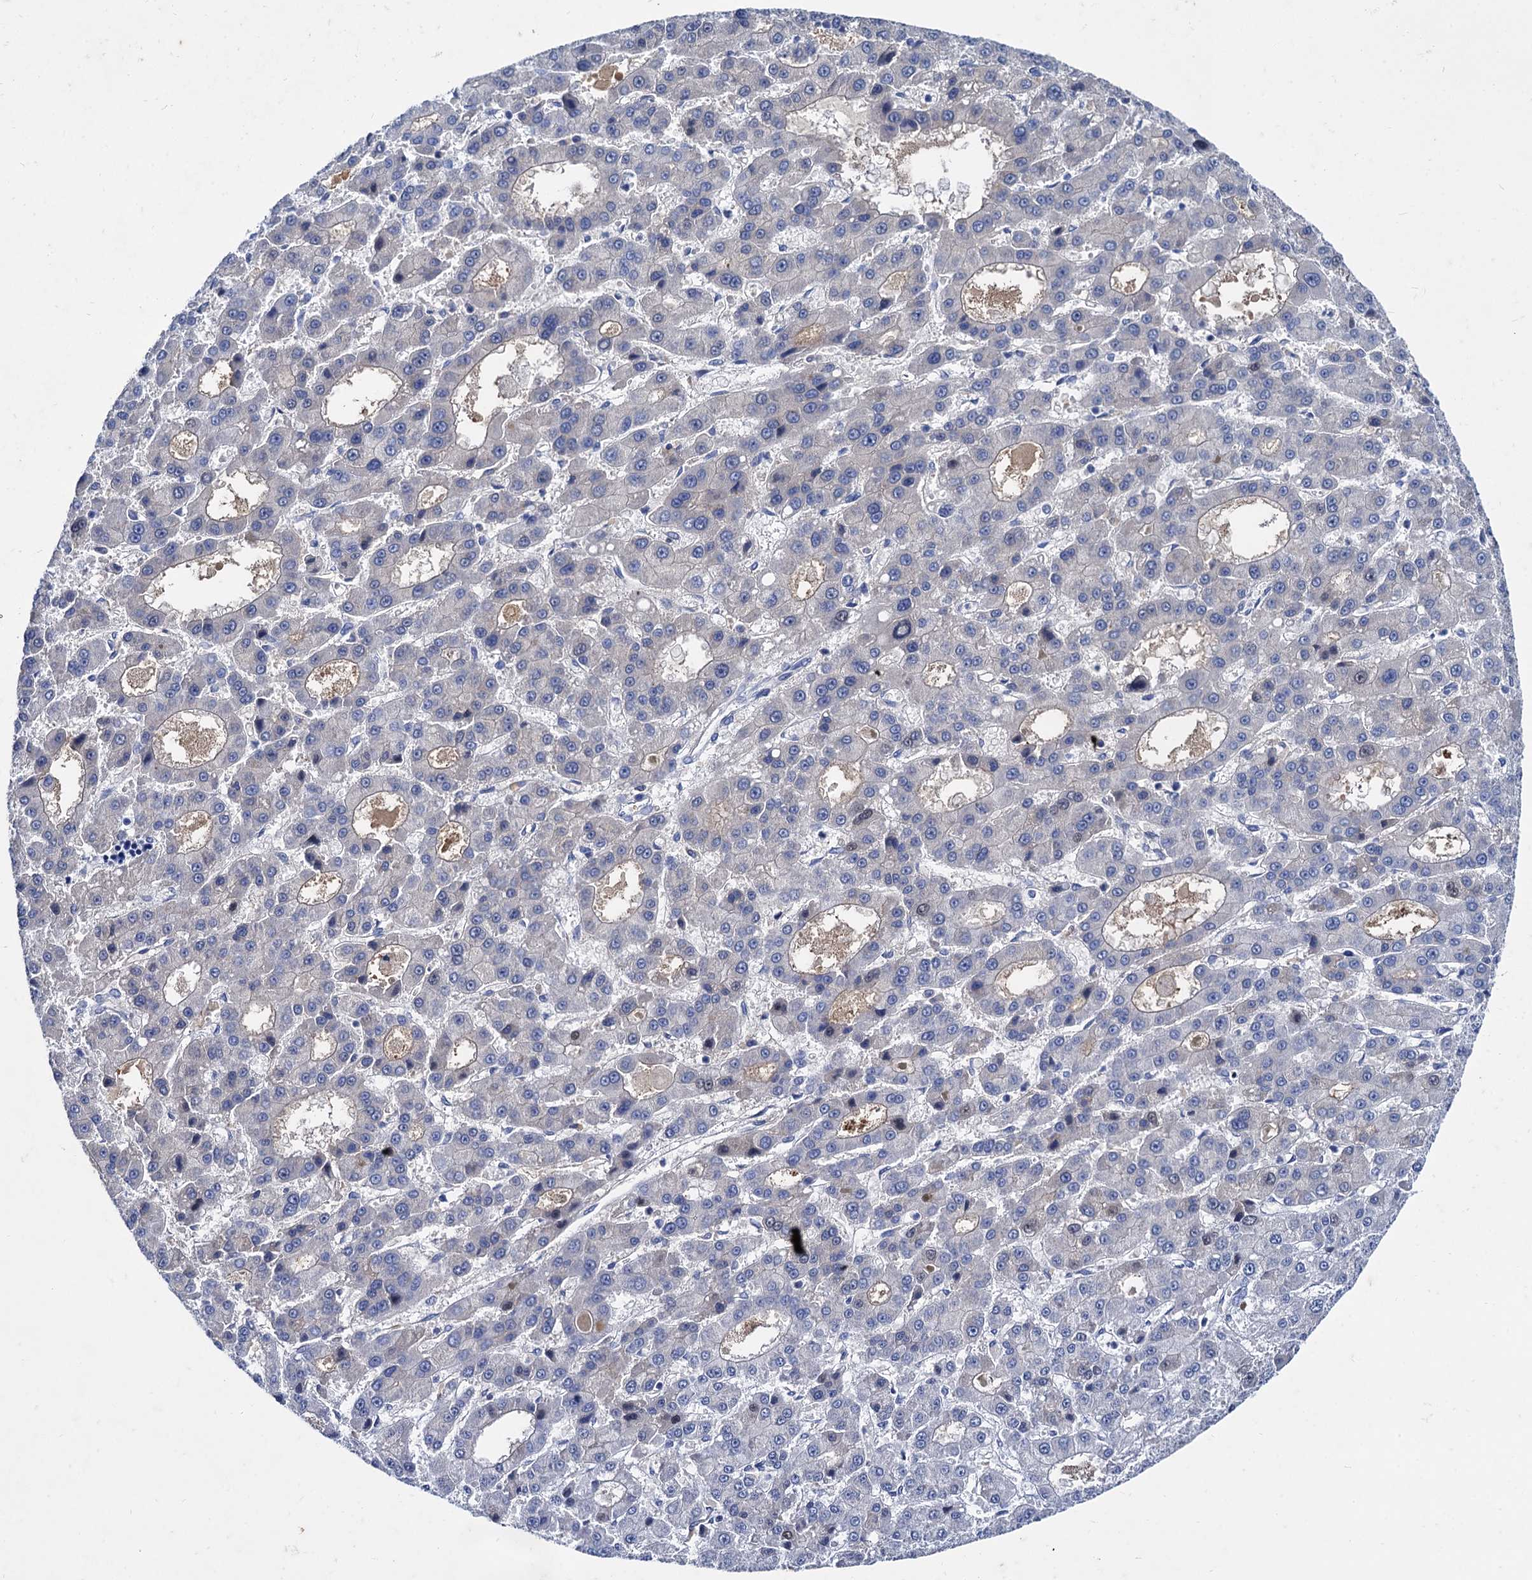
{"staining": {"intensity": "negative", "quantity": "none", "location": "none"}, "tissue": "liver cancer", "cell_type": "Tumor cells", "image_type": "cancer", "snomed": [{"axis": "morphology", "description": "Carcinoma, Hepatocellular, NOS"}, {"axis": "topography", "description": "Liver"}], "caption": "This is a histopathology image of immunohistochemistry (IHC) staining of liver cancer (hepatocellular carcinoma), which shows no positivity in tumor cells.", "gene": "TMEM72", "patient": {"sex": "male", "age": 70}}